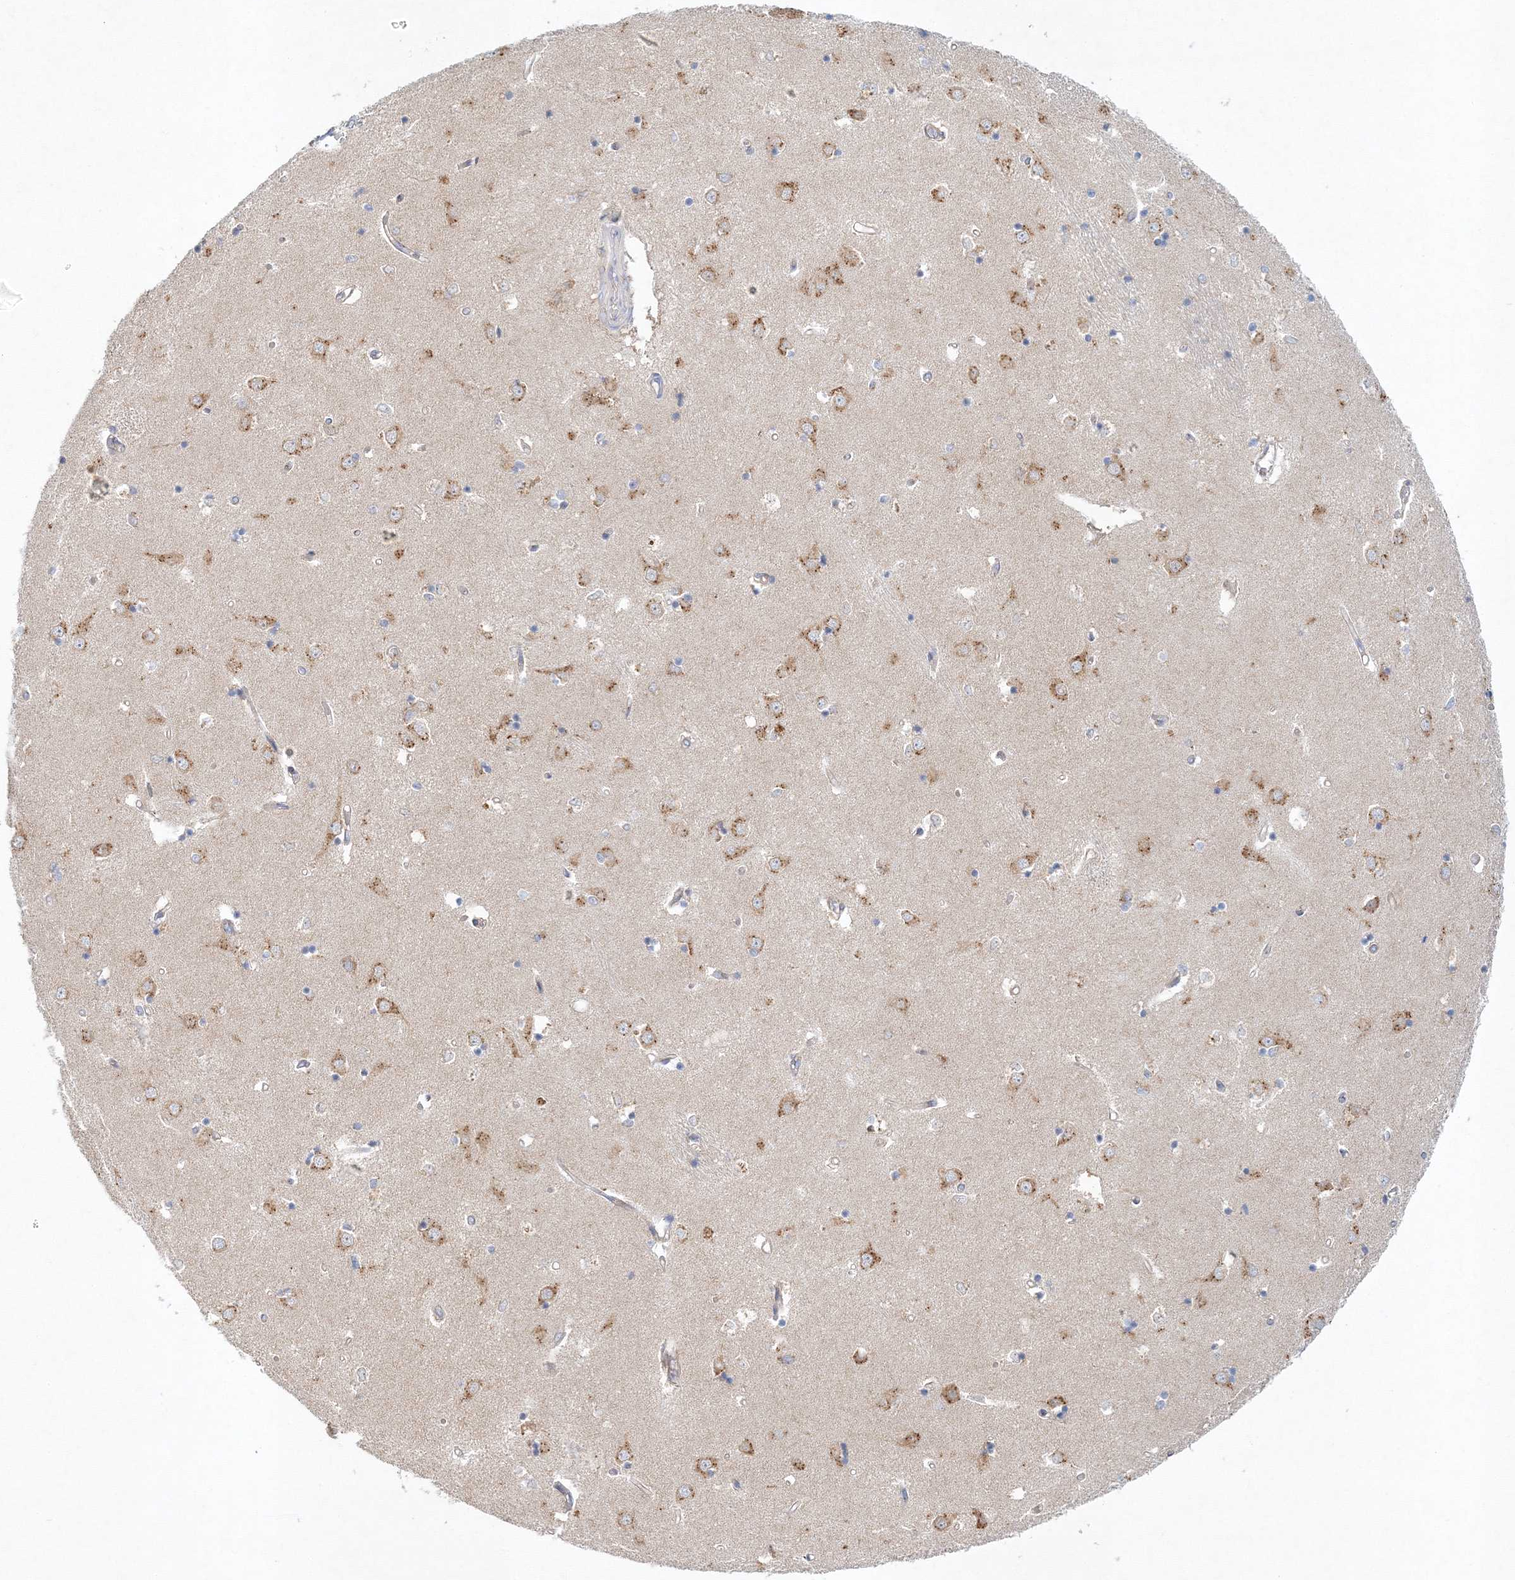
{"staining": {"intensity": "negative", "quantity": "none", "location": "none"}, "tissue": "caudate", "cell_type": "Glial cells", "image_type": "normal", "snomed": [{"axis": "morphology", "description": "Normal tissue, NOS"}, {"axis": "topography", "description": "Lateral ventricle wall"}], "caption": "IHC of benign caudate exhibits no expression in glial cells. Brightfield microscopy of IHC stained with DAB (3,3'-diaminobenzidine) (brown) and hematoxylin (blue), captured at high magnification.", "gene": "SEC23IP", "patient": {"sex": "male", "age": 45}}